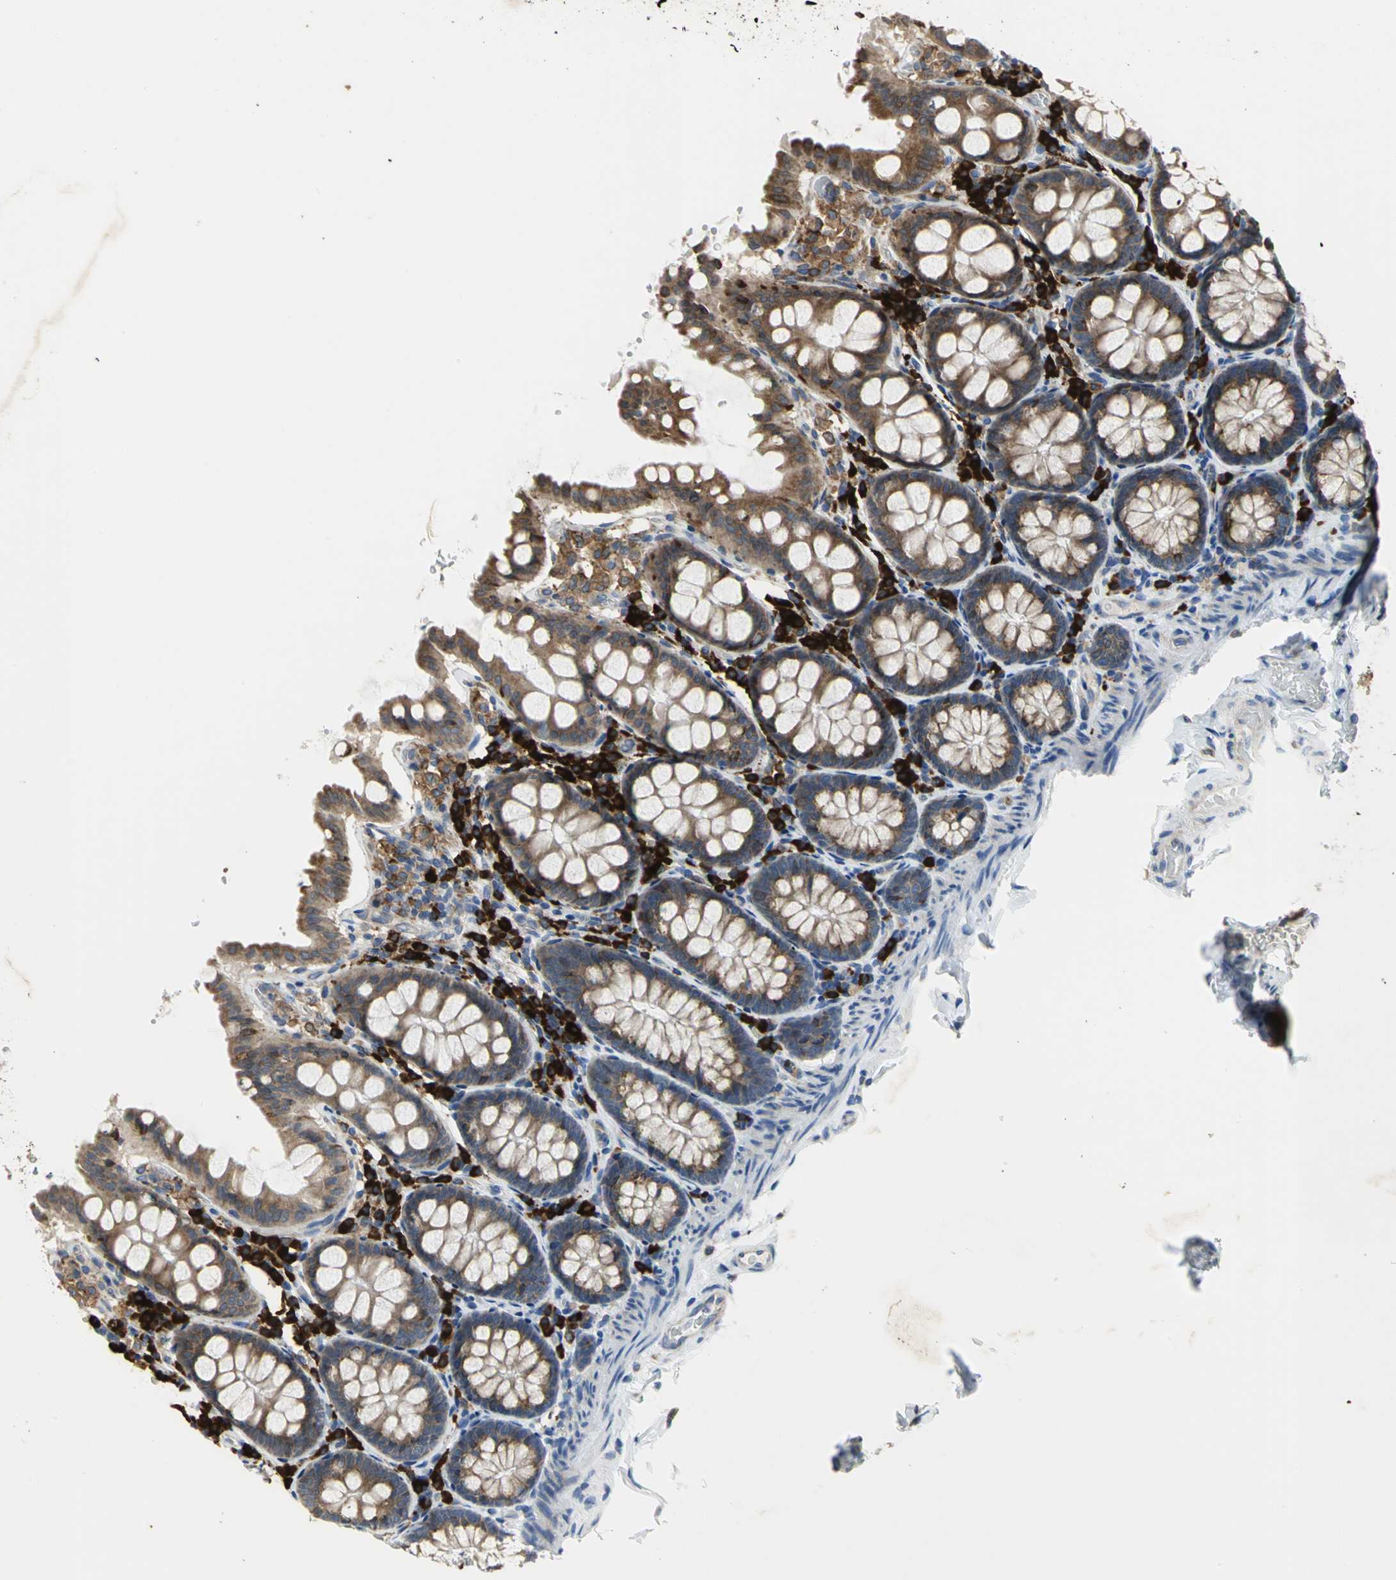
{"staining": {"intensity": "weak", "quantity": ">75%", "location": "cytoplasmic/membranous"}, "tissue": "colon", "cell_type": "Endothelial cells", "image_type": "normal", "snomed": [{"axis": "morphology", "description": "Normal tissue, NOS"}, {"axis": "topography", "description": "Colon"}], "caption": "Immunohistochemistry (IHC) photomicrograph of normal colon: human colon stained using immunohistochemistry (IHC) demonstrates low levels of weak protein expression localized specifically in the cytoplasmic/membranous of endothelial cells, appearing as a cytoplasmic/membranous brown color.", "gene": "SDF2L1", "patient": {"sex": "female", "age": 61}}